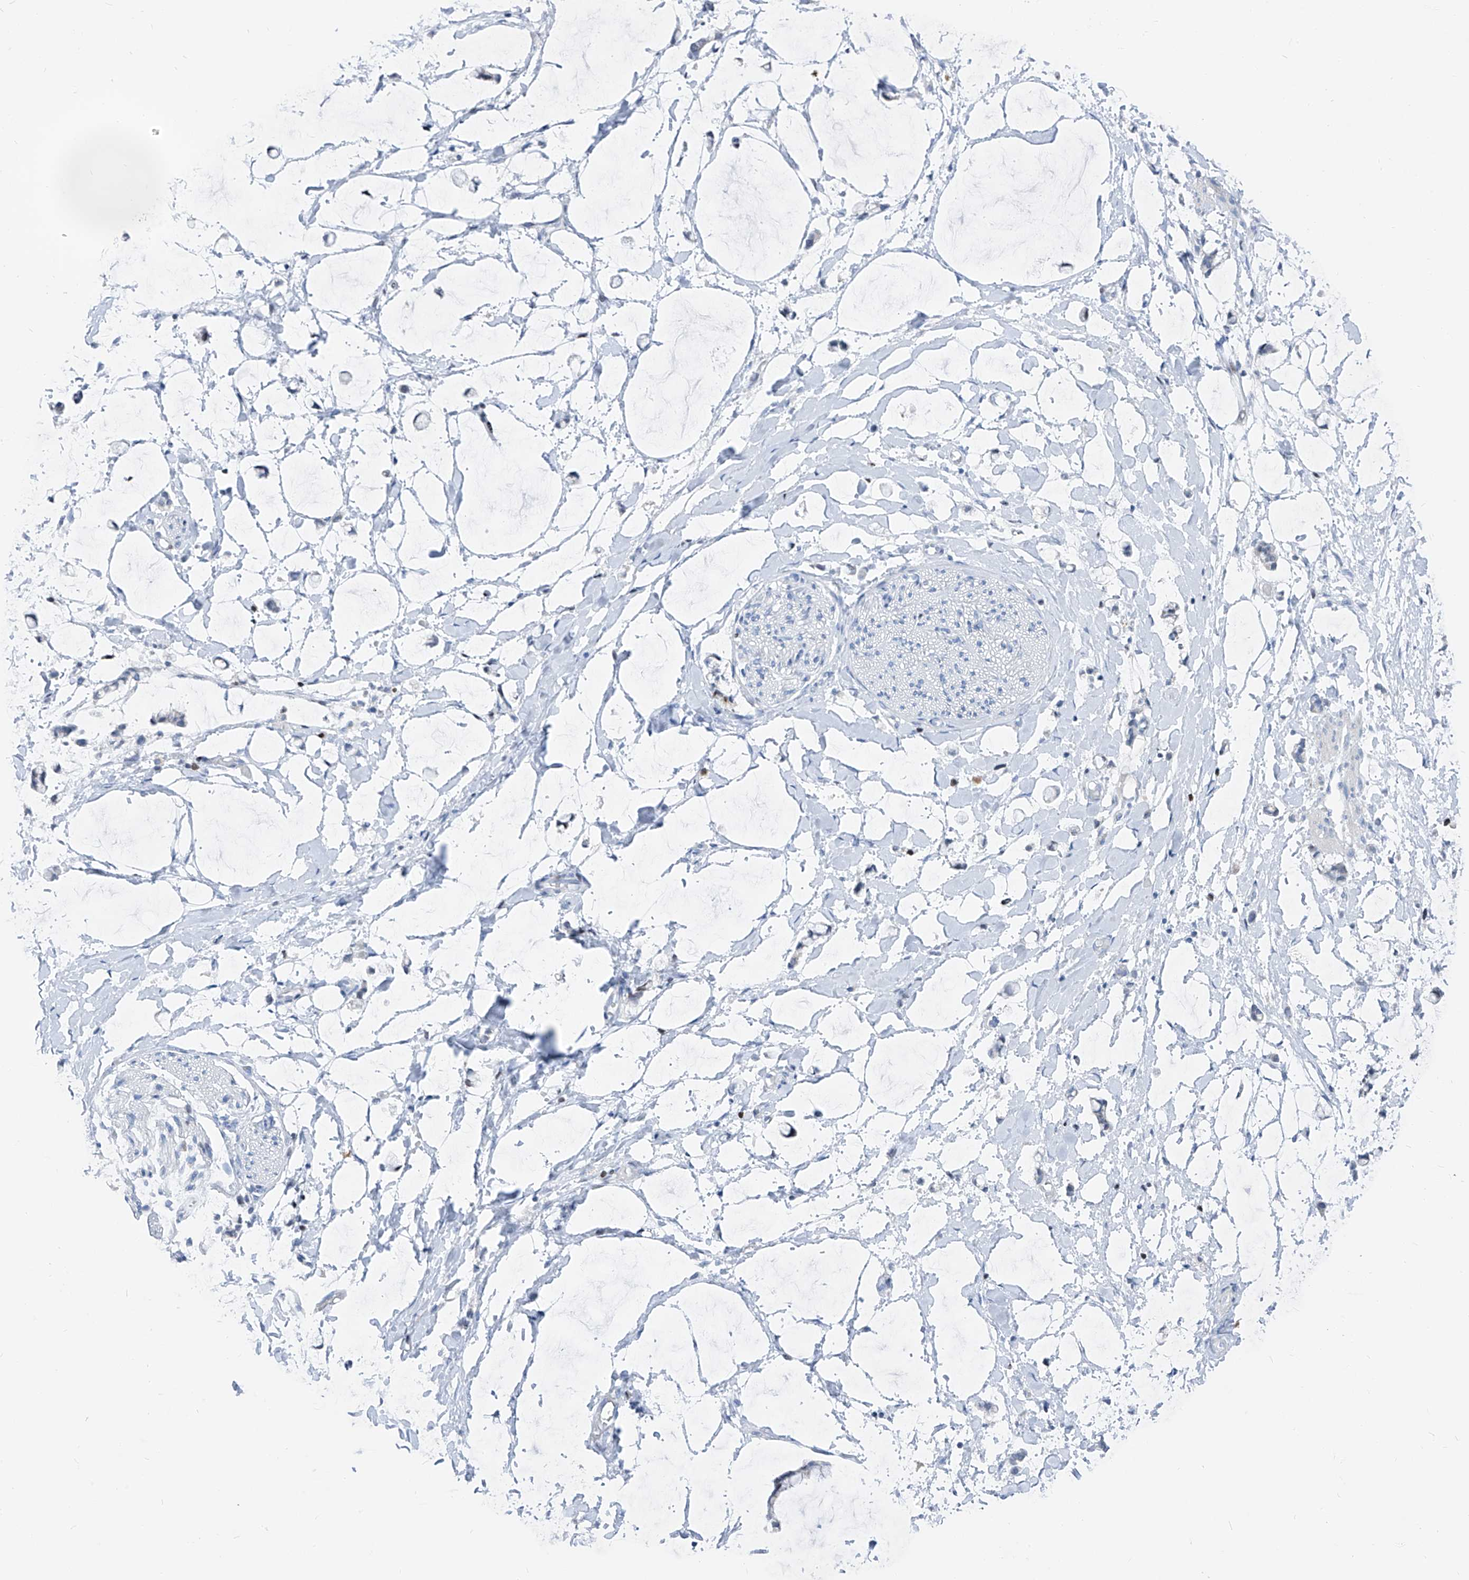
{"staining": {"intensity": "negative", "quantity": "none", "location": "none"}, "tissue": "adipose tissue", "cell_type": "Adipocytes", "image_type": "normal", "snomed": [{"axis": "morphology", "description": "Normal tissue, NOS"}, {"axis": "morphology", "description": "Adenocarcinoma, NOS"}, {"axis": "topography", "description": "Colon"}, {"axis": "topography", "description": "Peripheral nerve tissue"}], "caption": "DAB (3,3'-diaminobenzidine) immunohistochemical staining of normal adipose tissue demonstrates no significant expression in adipocytes.", "gene": "FRS3", "patient": {"sex": "male", "age": 14}}